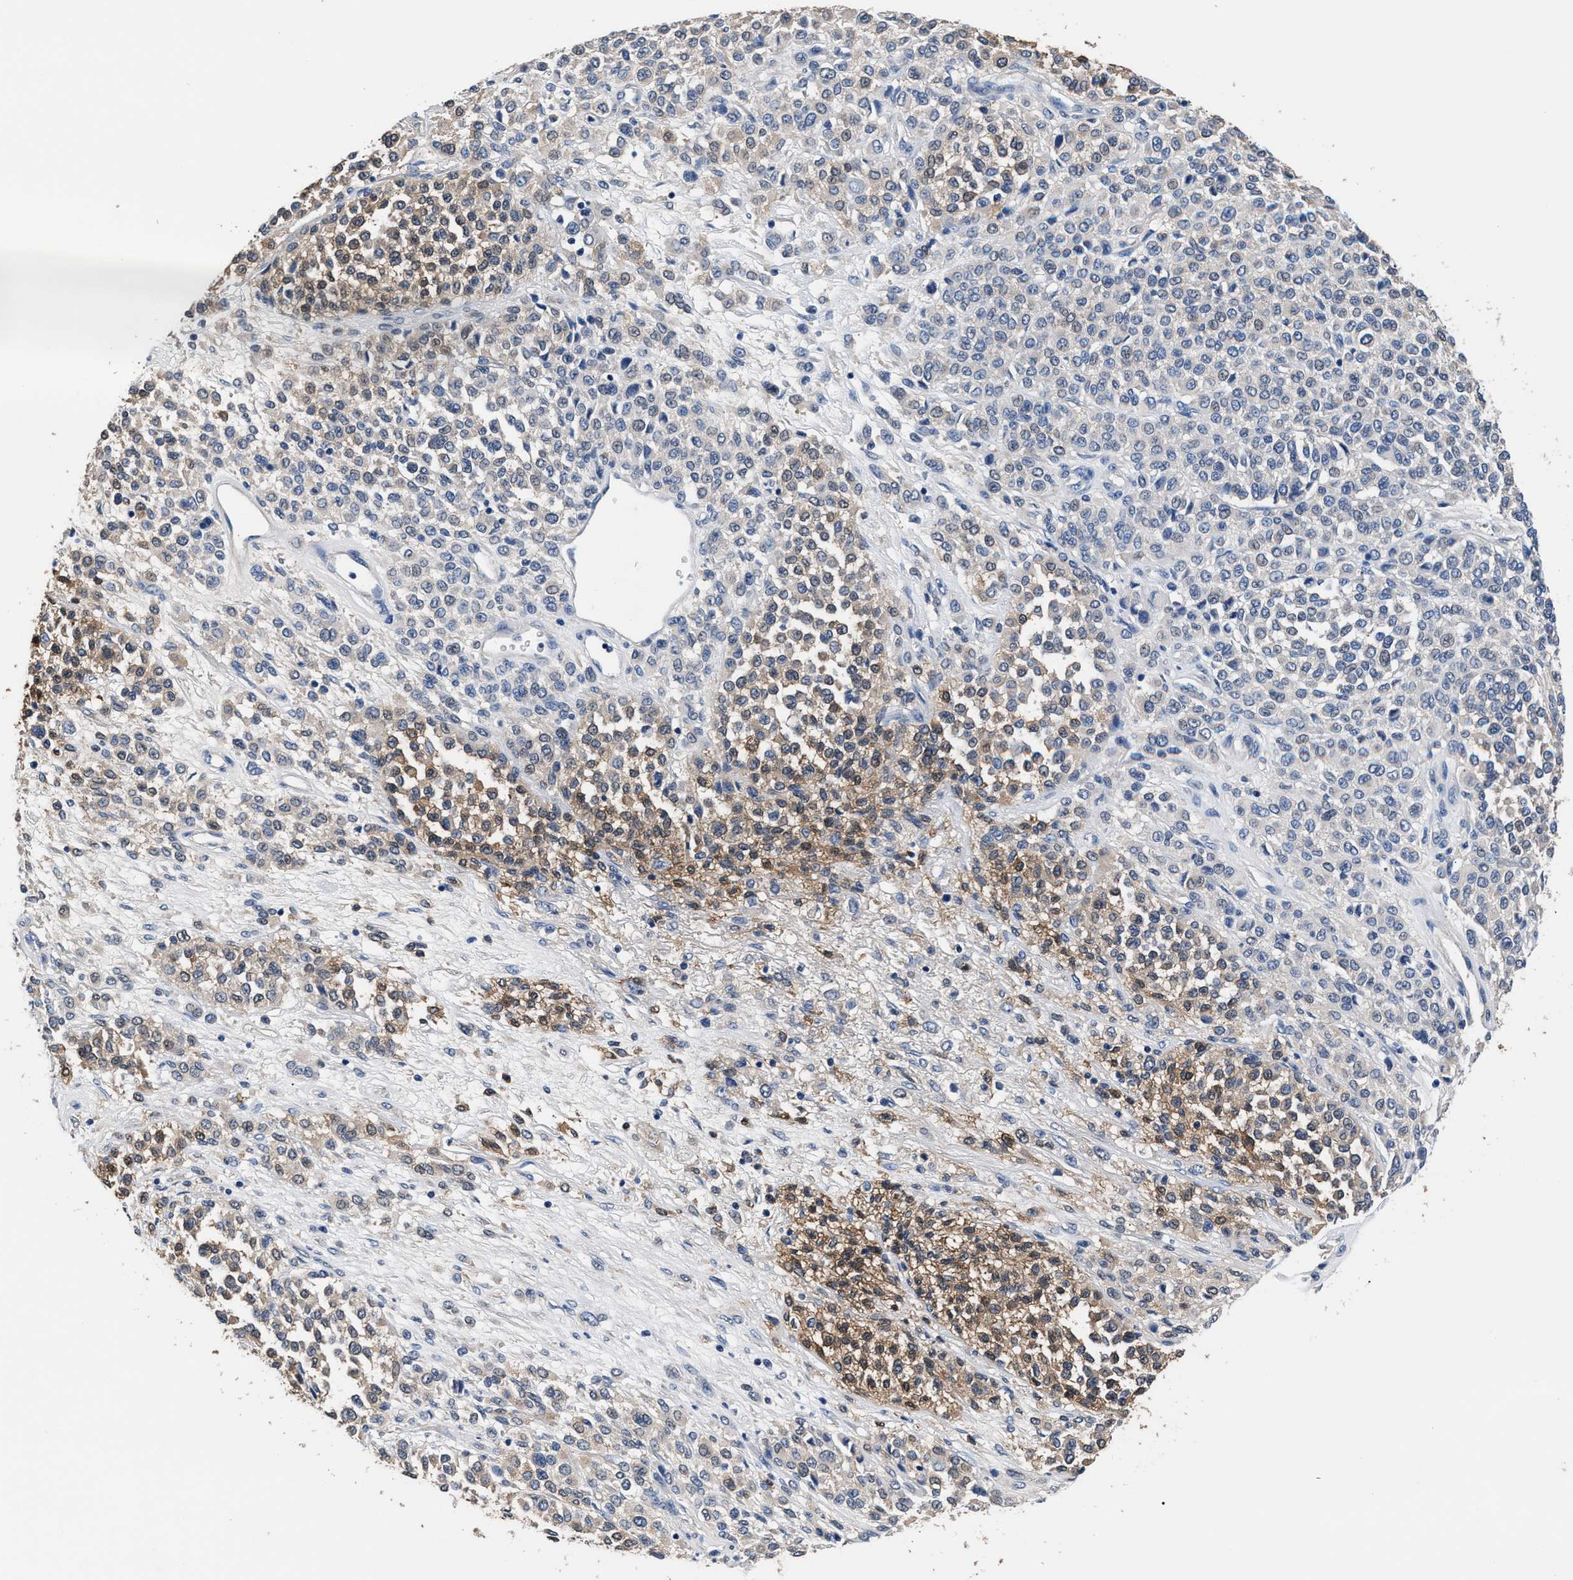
{"staining": {"intensity": "moderate", "quantity": "25%-75%", "location": "cytoplasmic/membranous"}, "tissue": "melanoma", "cell_type": "Tumor cells", "image_type": "cancer", "snomed": [{"axis": "morphology", "description": "Malignant melanoma, Metastatic site"}, {"axis": "topography", "description": "Pancreas"}], "caption": "IHC (DAB) staining of human melanoma reveals moderate cytoplasmic/membranous protein expression in about 25%-75% of tumor cells.", "gene": "GSTM1", "patient": {"sex": "female", "age": 30}}